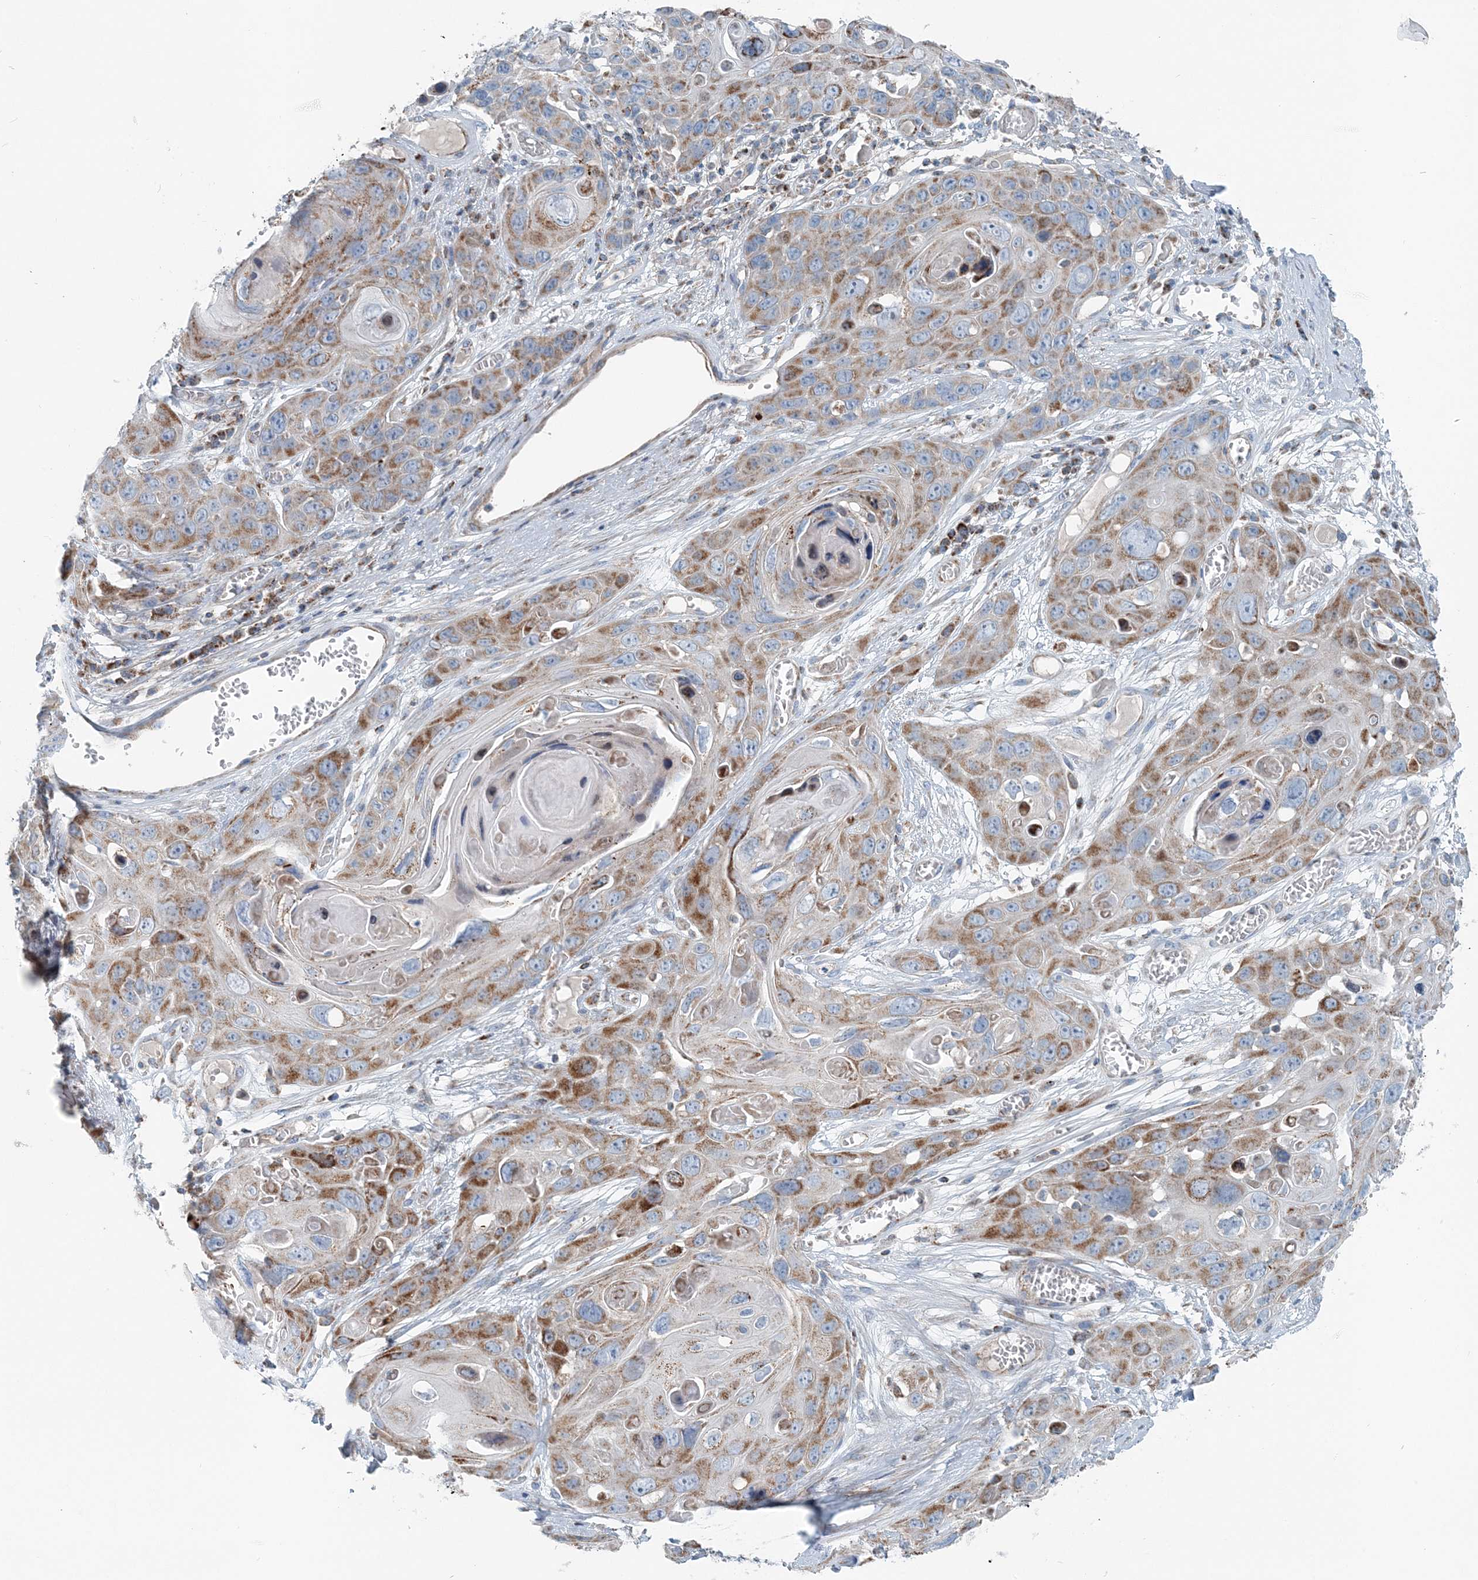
{"staining": {"intensity": "moderate", "quantity": ">75%", "location": "cytoplasmic/membranous"}, "tissue": "skin cancer", "cell_type": "Tumor cells", "image_type": "cancer", "snomed": [{"axis": "morphology", "description": "Squamous cell carcinoma, NOS"}, {"axis": "topography", "description": "Skin"}], "caption": "Immunohistochemistry staining of skin squamous cell carcinoma, which demonstrates medium levels of moderate cytoplasmic/membranous staining in approximately >75% of tumor cells indicating moderate cytoplasmic/membranous protein expression. The staining was performed using DAB (brown) for protein detection and nuclei were counterstained in hematoxylin (blue).", "gene": "INTU", "patient": {"sex": "male", "age": 55}}